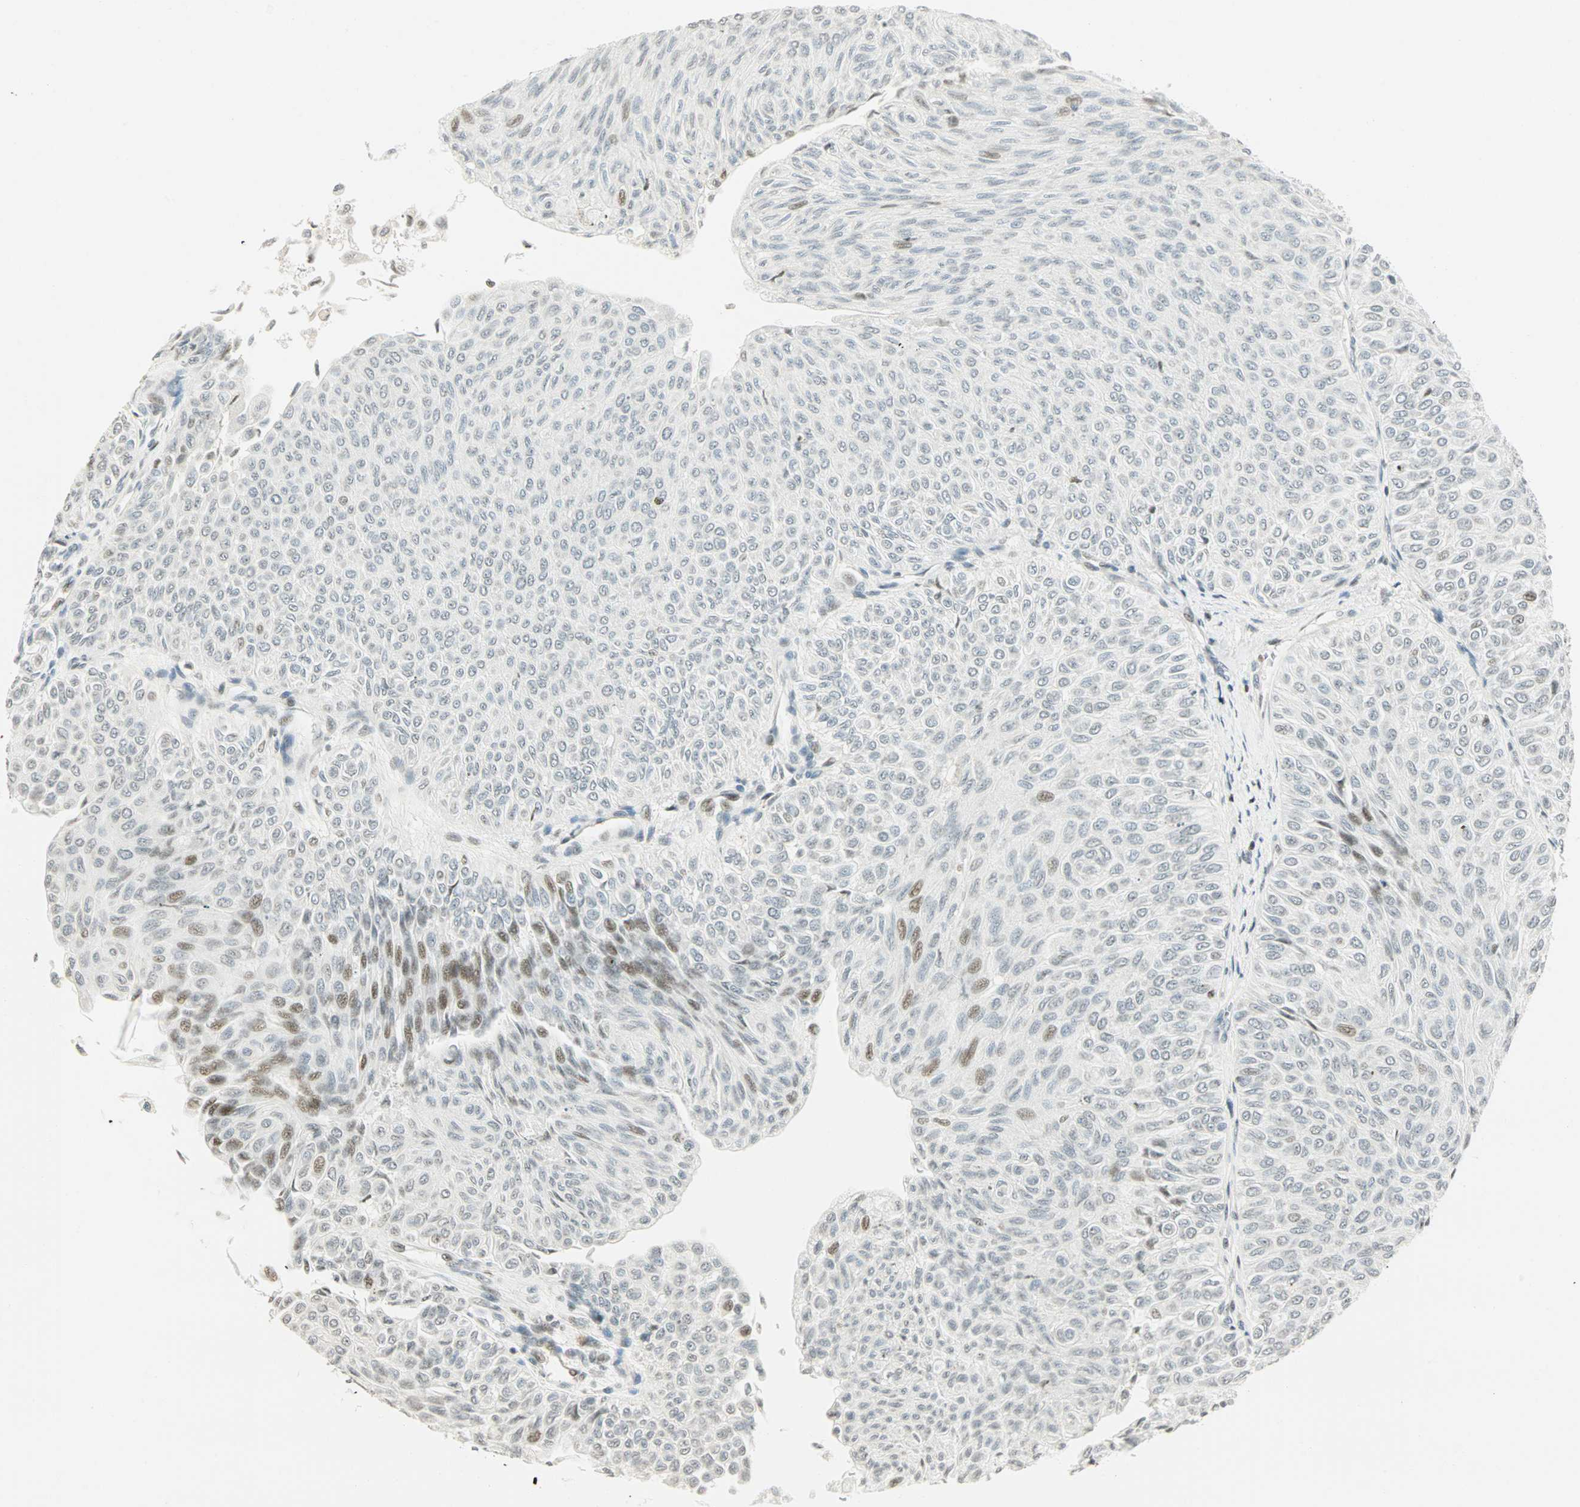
{"staining": {"intensity": "weak", "quantity": "<25%", "location": "nuclear"}, "tissue": "urothelial cancer", "cell_type": "Tumor cells", "image_type": "cancer", "snomed": [{"axis": "morphology", "description": "Urothelial carcinoma, Low grade"}, {"axis": "topography", "description": "Urinary bladder"}], "caption": "Photomicrograph shows no protein expression in tumor cells of urothelial carcinoma (low-grade) tissue.", "gene": "SMAD3", "patient": {"sex": "male", "age": 78}}